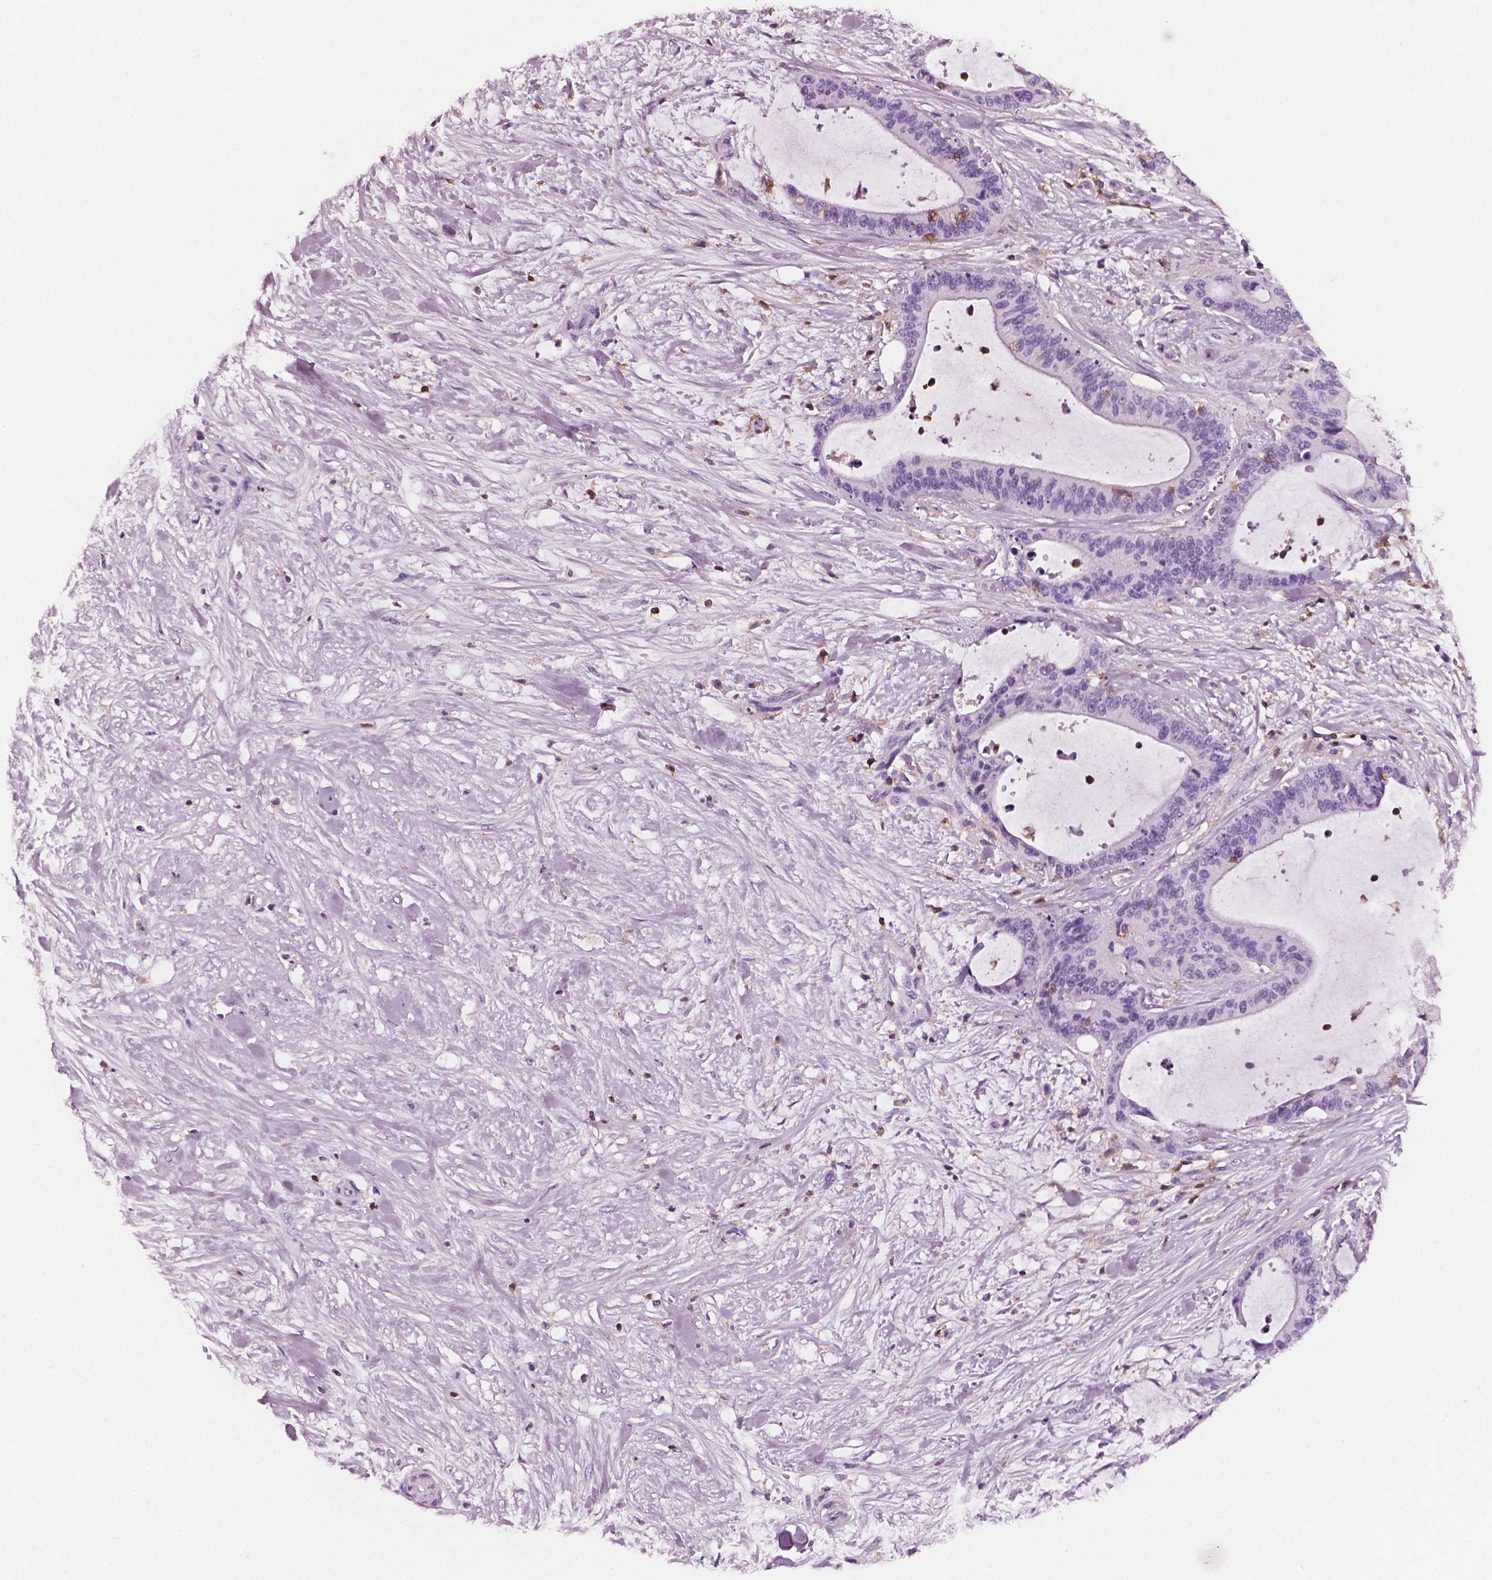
{"staining": {"intensity": "negative", "quantity": "none", "location": "none"}, "tissue": "liver cancer", "cell_type": "Tumor cells", "image_type": "cancer", "snomed": [{"axis": "morphology", "description": "Cholangiocarcinoma"}, {"axis": "topography", "description": "Liver"}], "caption": "Immunohistochemistry photomicrograph of neoplastic tissue: human cholangiocarcinoma (liver) stained with DAB (3,3'-diaminobenzidine) reveals no significant protein positivity in tumor cells. (IHC, brightfield microscopy, high magnification).", "gene": "PTPRC", "patient": {"sex": "female", "age": 73}}